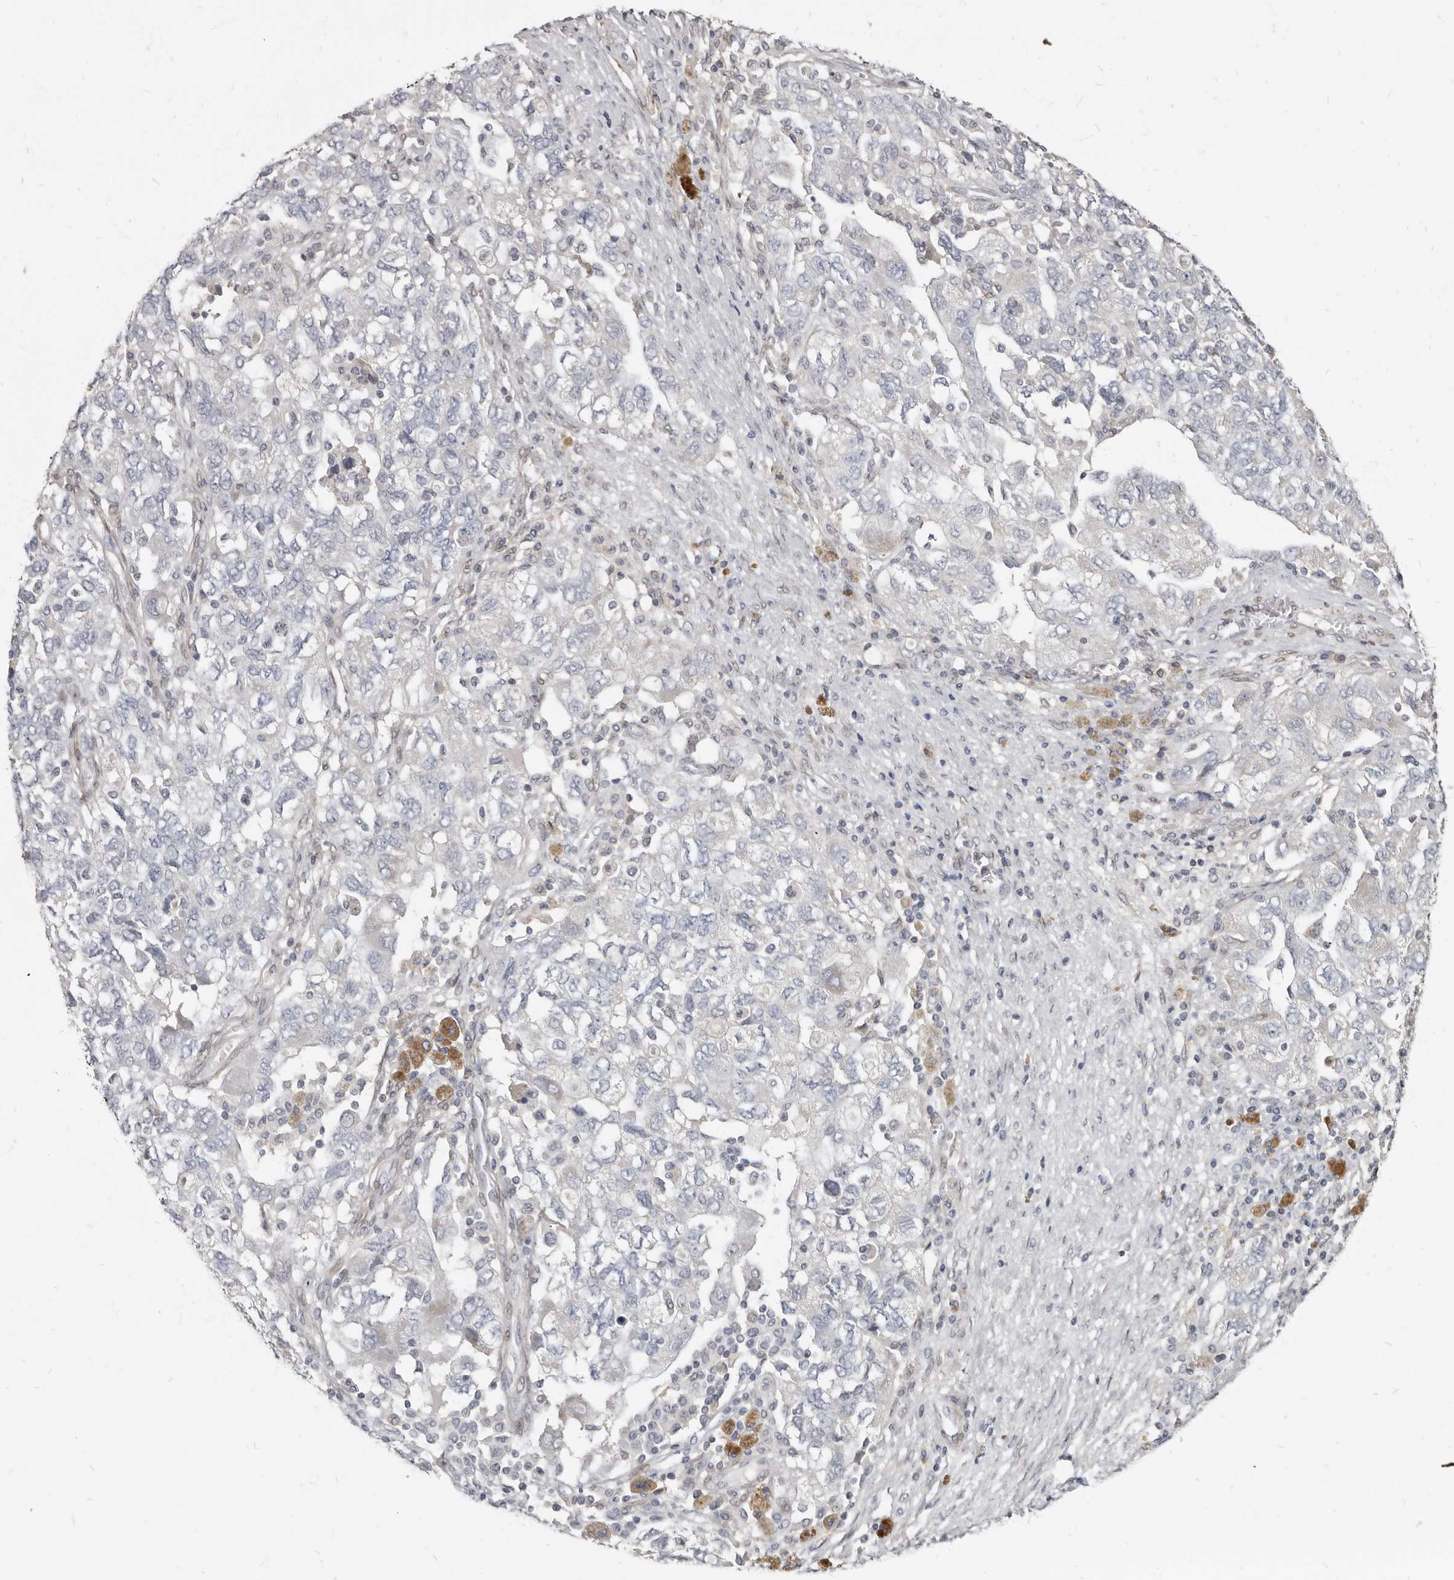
{"staining": {"intensity": "negative", "quantity": "none", "location": "none"}, "tissue": "ovarian cancer", "cell_type": "Tumor cells", "image_type": "cancer", "snomed": [{"axis": "morphology", "description": "Carcinoma, NOS"}, {"axis": "morphology", "description": "Cystadenocarcinoma, serous, NOS"}, {"axis": "topography", "description": "Ovary"}], "caption": "Protein analysis of ovarian cancer displays no significant staining in tumor cells.", "gene": "MRGPRF", "patient": {"sex": "female", "age": 69}}